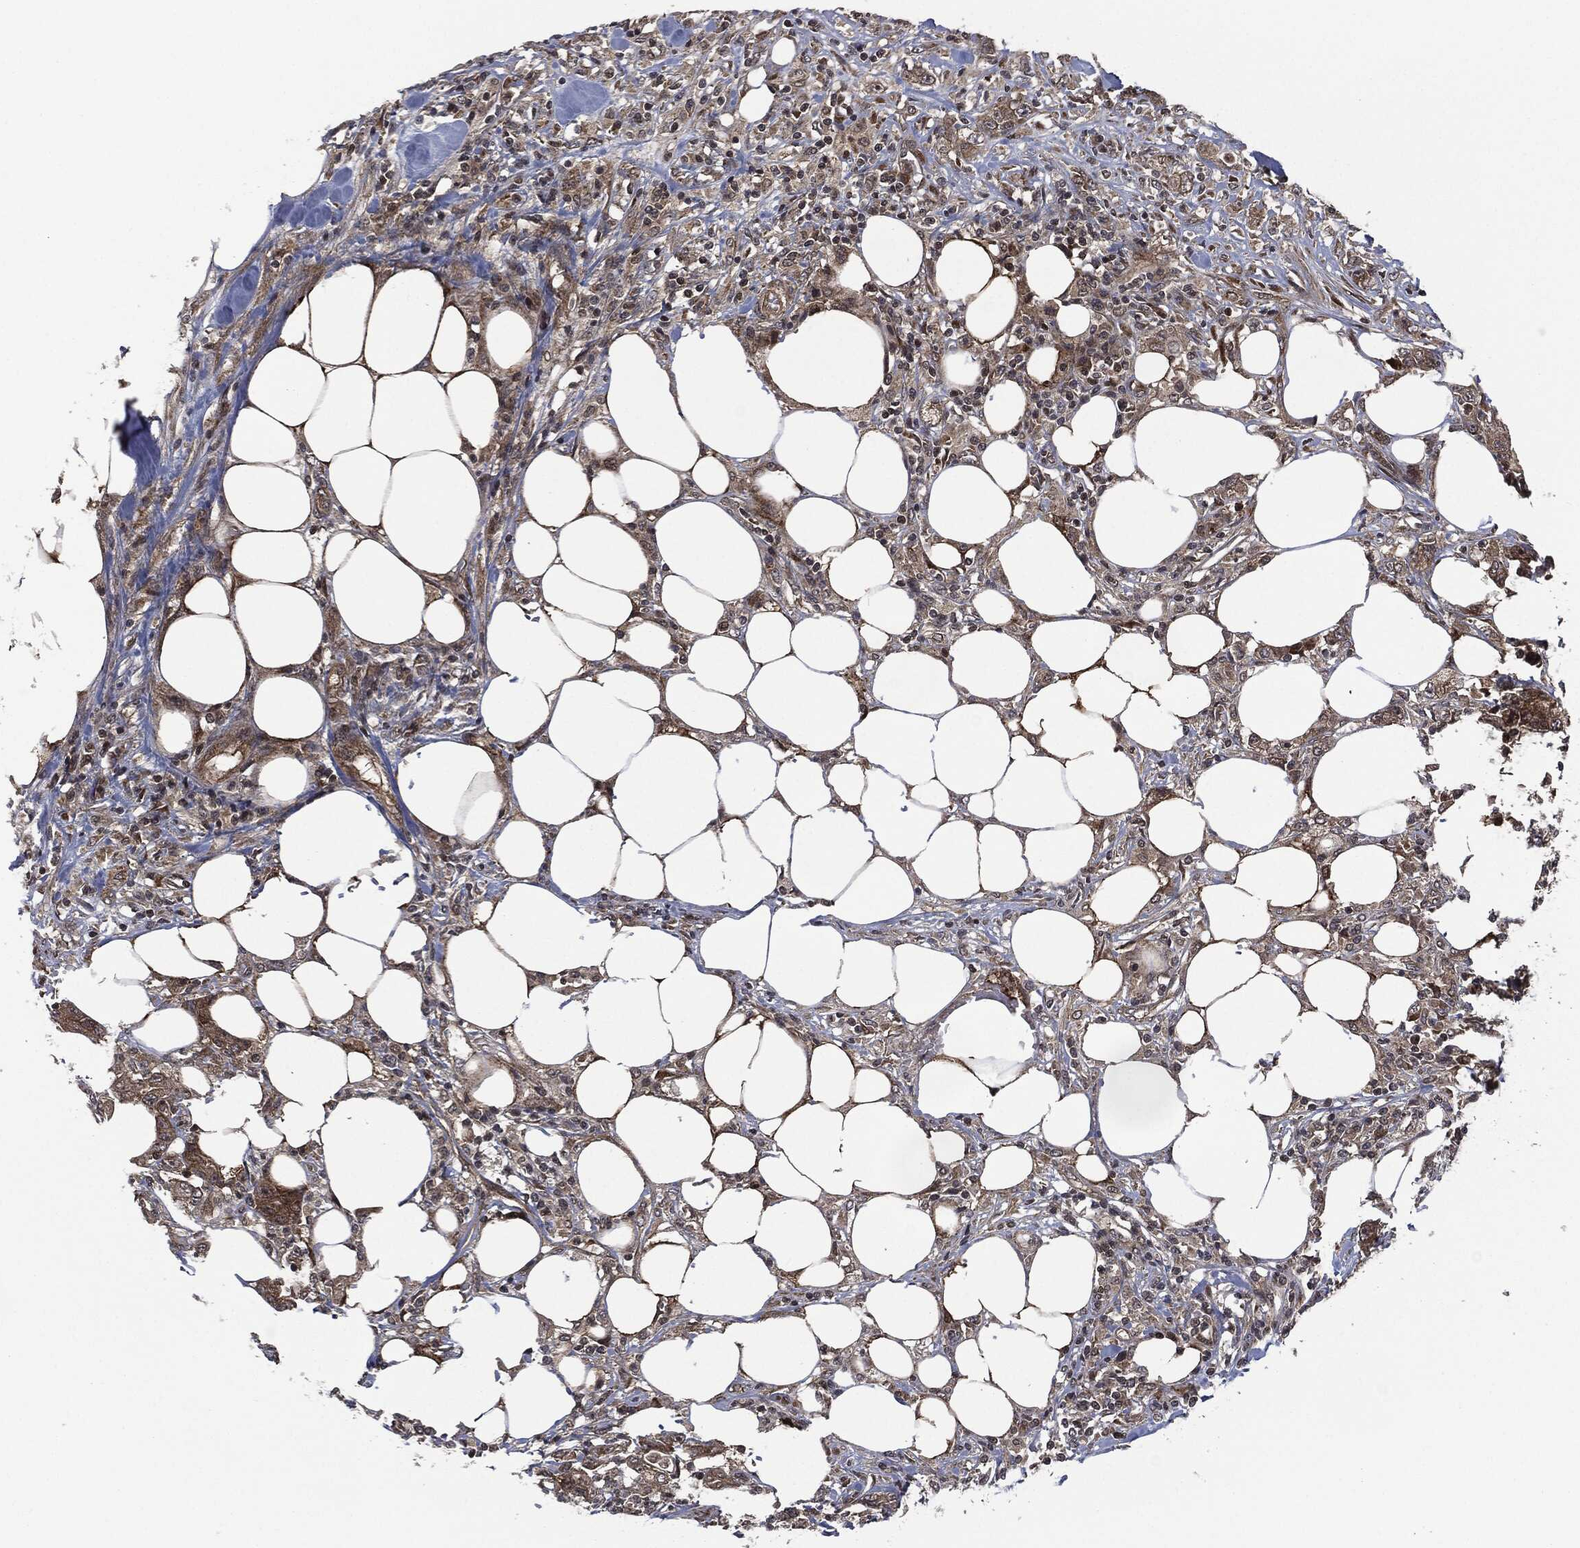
{"staining": {"intensity": "moderate", "quantity": "25%-75%", "location": "cytoplasmic/membranous"}, "tissue": "colorectal cancer", "cell_type": "Tumor cells", "image_type": "cancer", "snomed": [{"axis": "morphology", "description": "Adenocarcinoma, NOS"}, {"axis": "topography", "description": "Colon"}], "caption": "Colorectal cancer (adenocarcinoma) stained for a protein (brown) demonstrates moderate cytoplasmic/membranous positive expression in about 25%-75% of tumor cells.", "gene": "HRAS", "patient": {"sex": "female", "age": 48}}